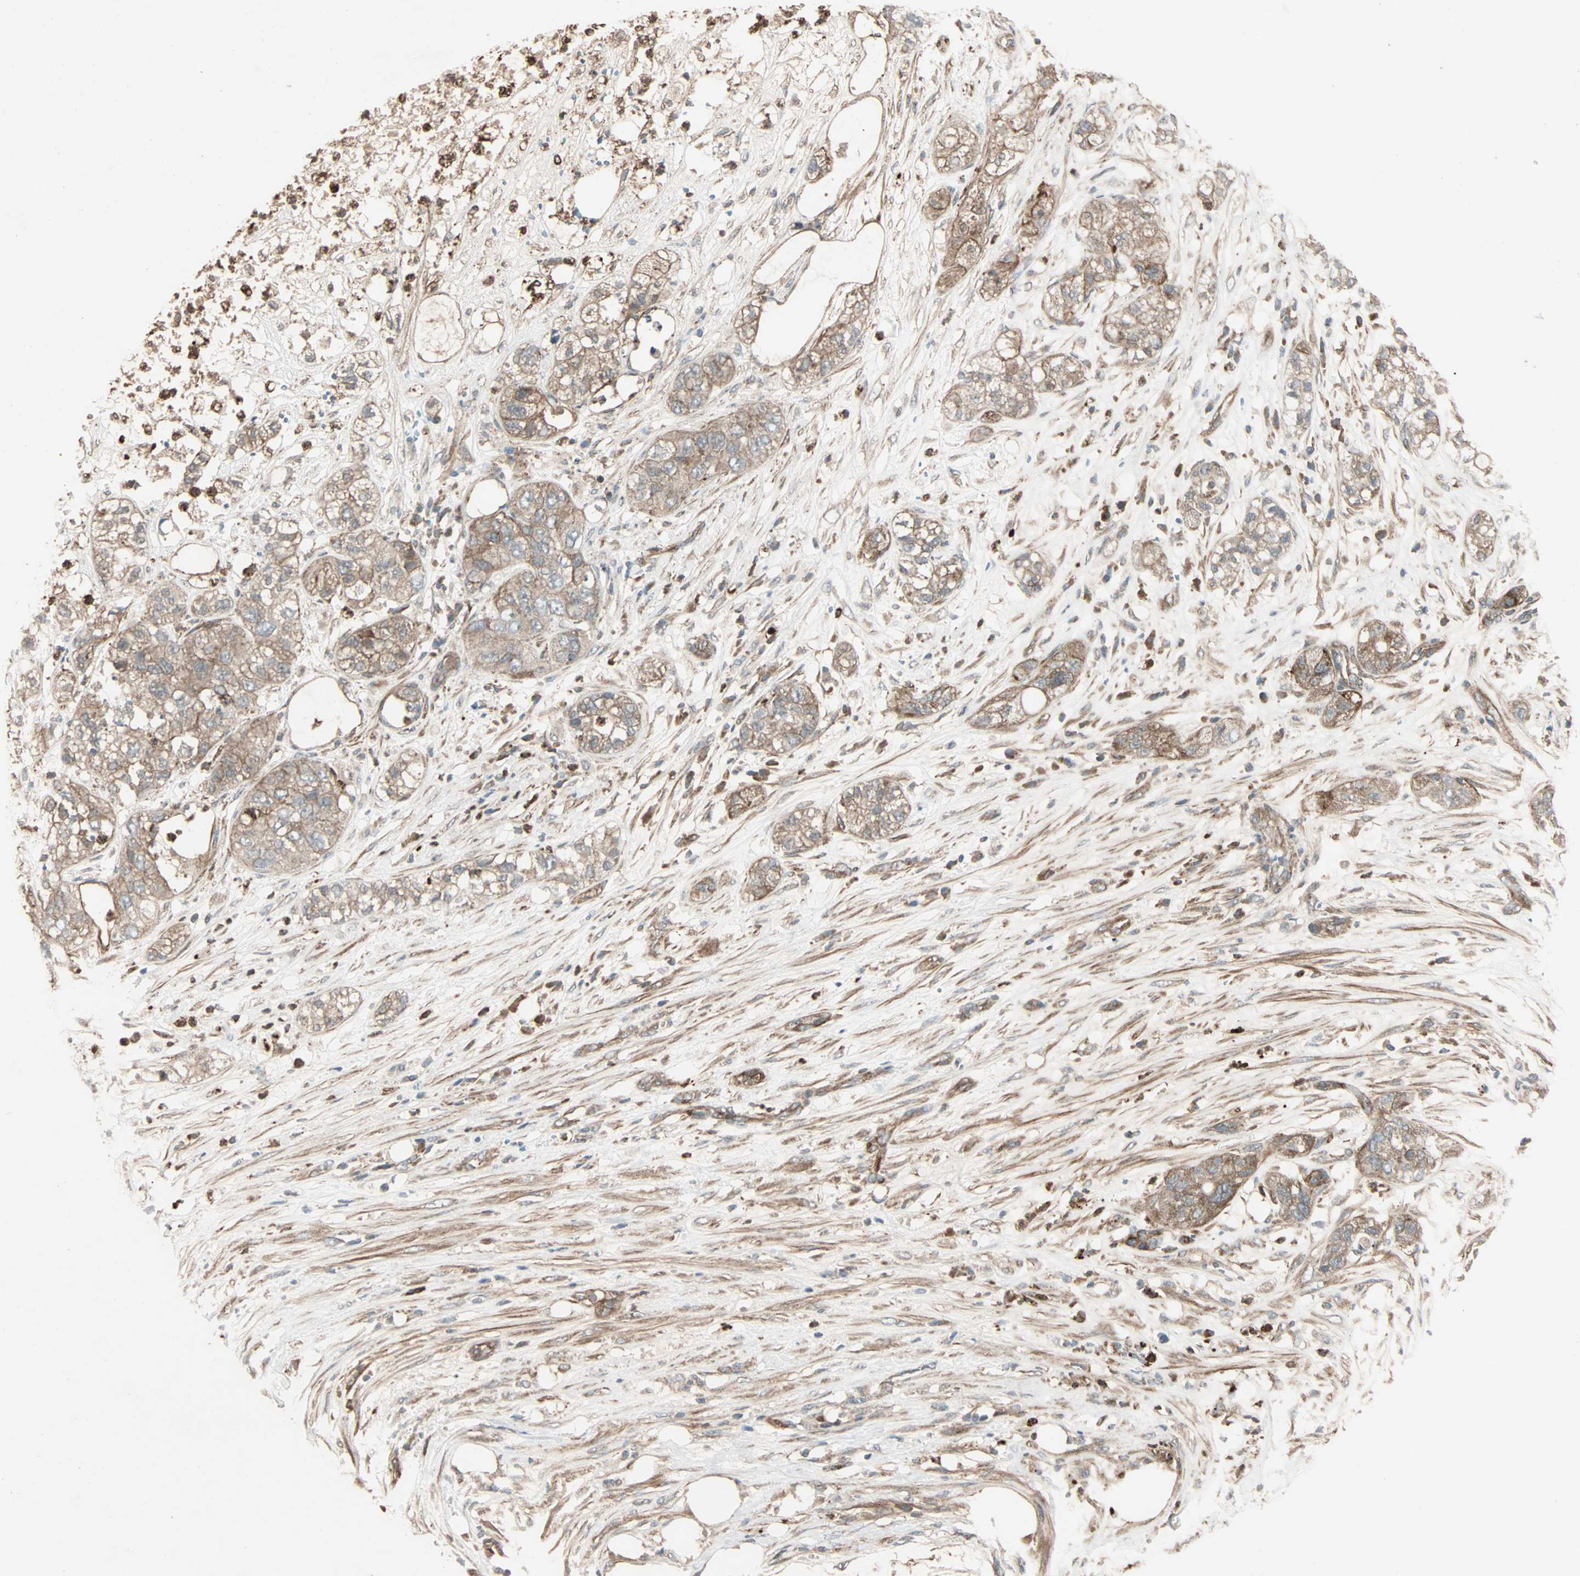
{"staining": {"intensity": "moderate", "quantity": ">75%", "location": "cytoplasmic/membranous"}, "tissue": "pancreatic cancer", "cell_type": "Tumor cells", "image_type": "cancer", "snomed": [{"axis": "morphology", "description": "Adenocarcinoma, NOS"}, {"axis": "topography", "description": "Pancreas"}], "caption": "There is medium levels of moderate cytoplasmic/membranous expression in tumor cells of pancreatic cancer (adenocarcinoma), as demonstrated by immunohistochemical staining (brown color).", "gene": "GCK", "patient": {"sex": "female", "age": 78}}